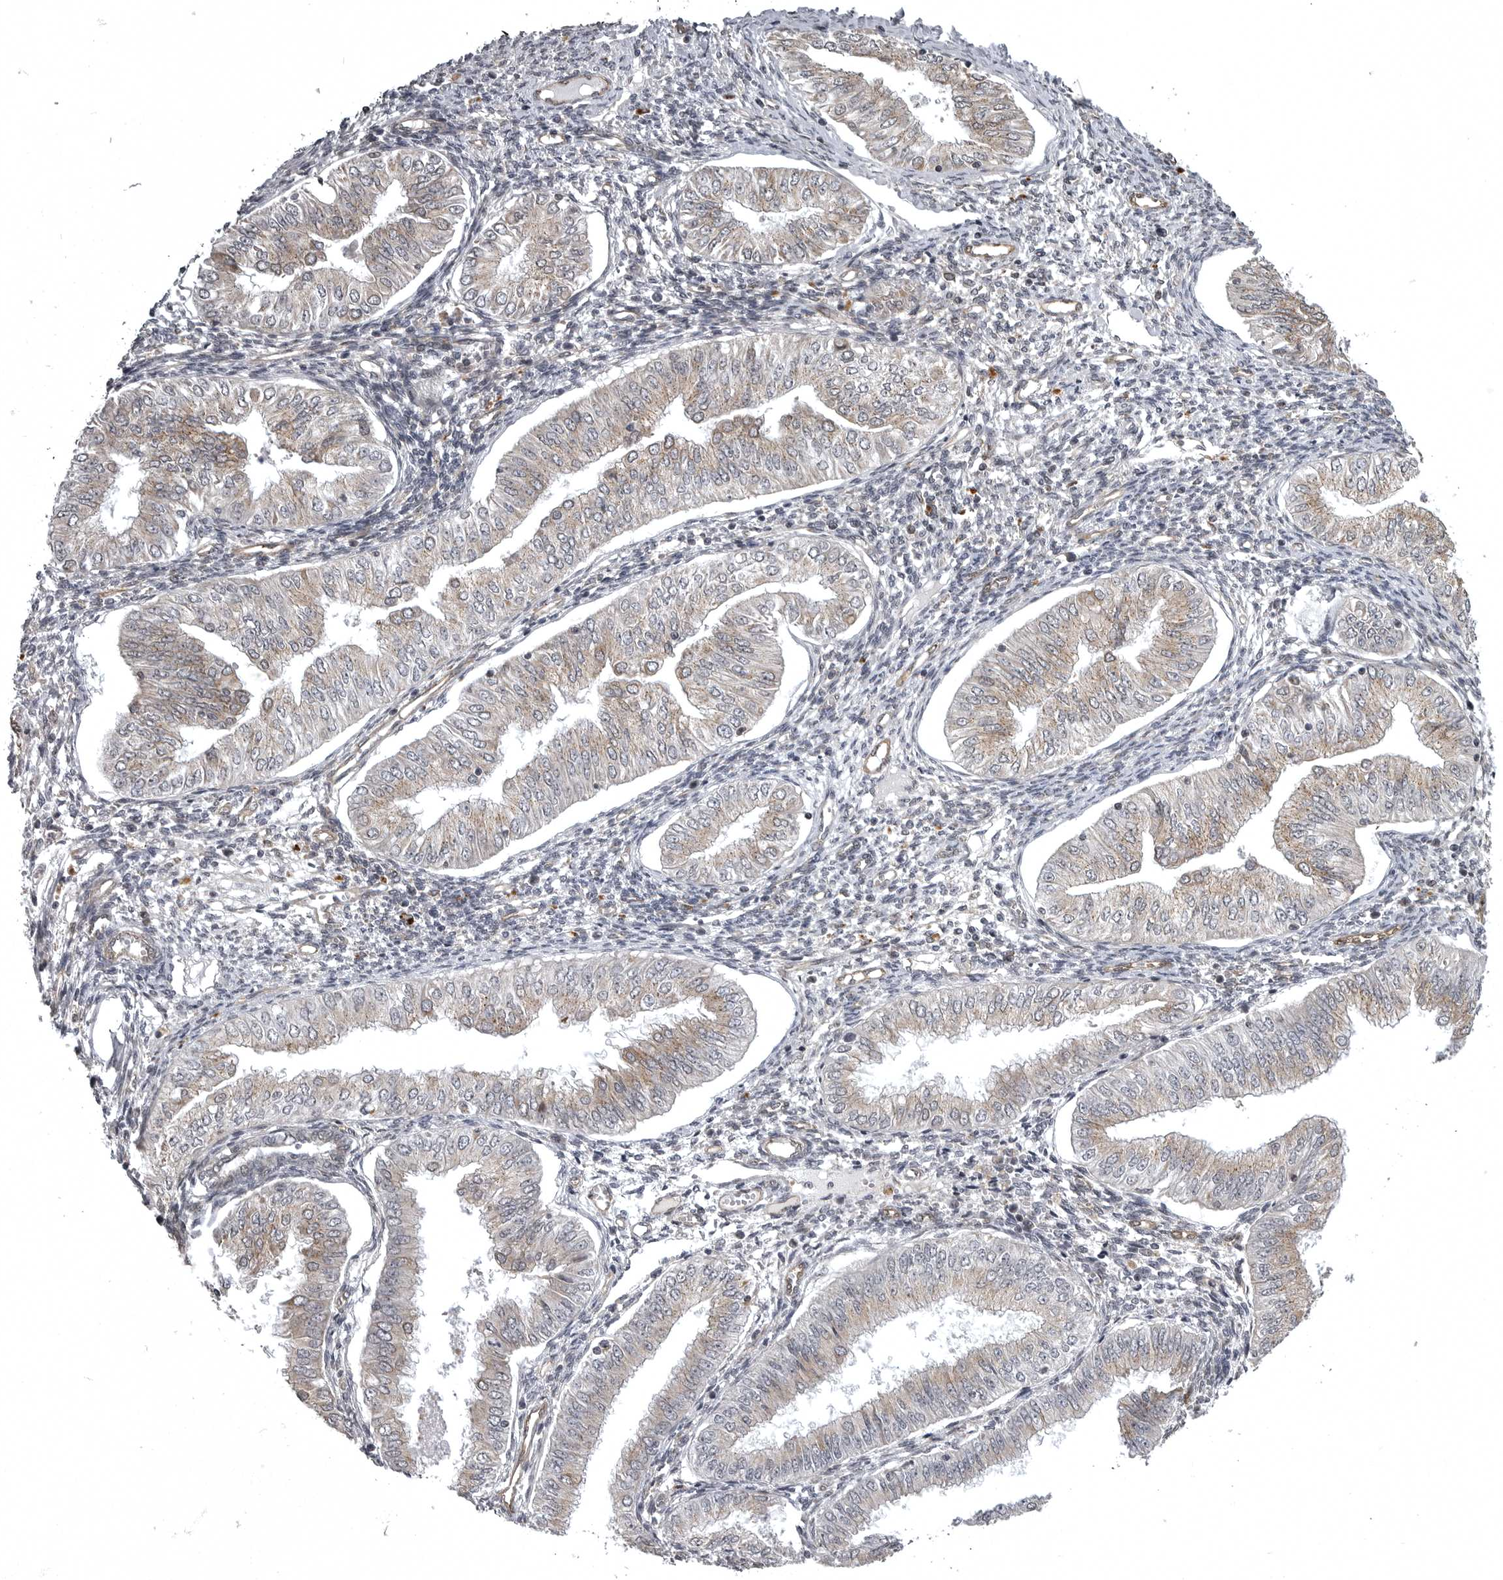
{"staining": {"intensity": "weak", "quantity": "25%-75%", "location": "cytoplasmic/membranous"}, "tissue": "endometrial cancer", "cell_type": "Tumor cells", "image_type": "cancer", "snomed": [{"axis": "morphology", "description": "Normal tissue, NOS"}, {"axis": "morphology", "description": "Adenocarcinoma, NOS"}, {"axis": "topography", "description": "Endometrium"}], "caption": "High-magnification brightfield microscopy of endometrial adenocarcinoma stained with DAB (brown) and counterstained with hematoxylin (blue). tumor cells exhibit weak cytoplasmic/membranous staining is present in approximately25%-75% of cells. (DAB = brown stain, brightfield microscopy at high magnification).", "gene": "SNX16", "patient": {"sex": "female", "age": 53}}